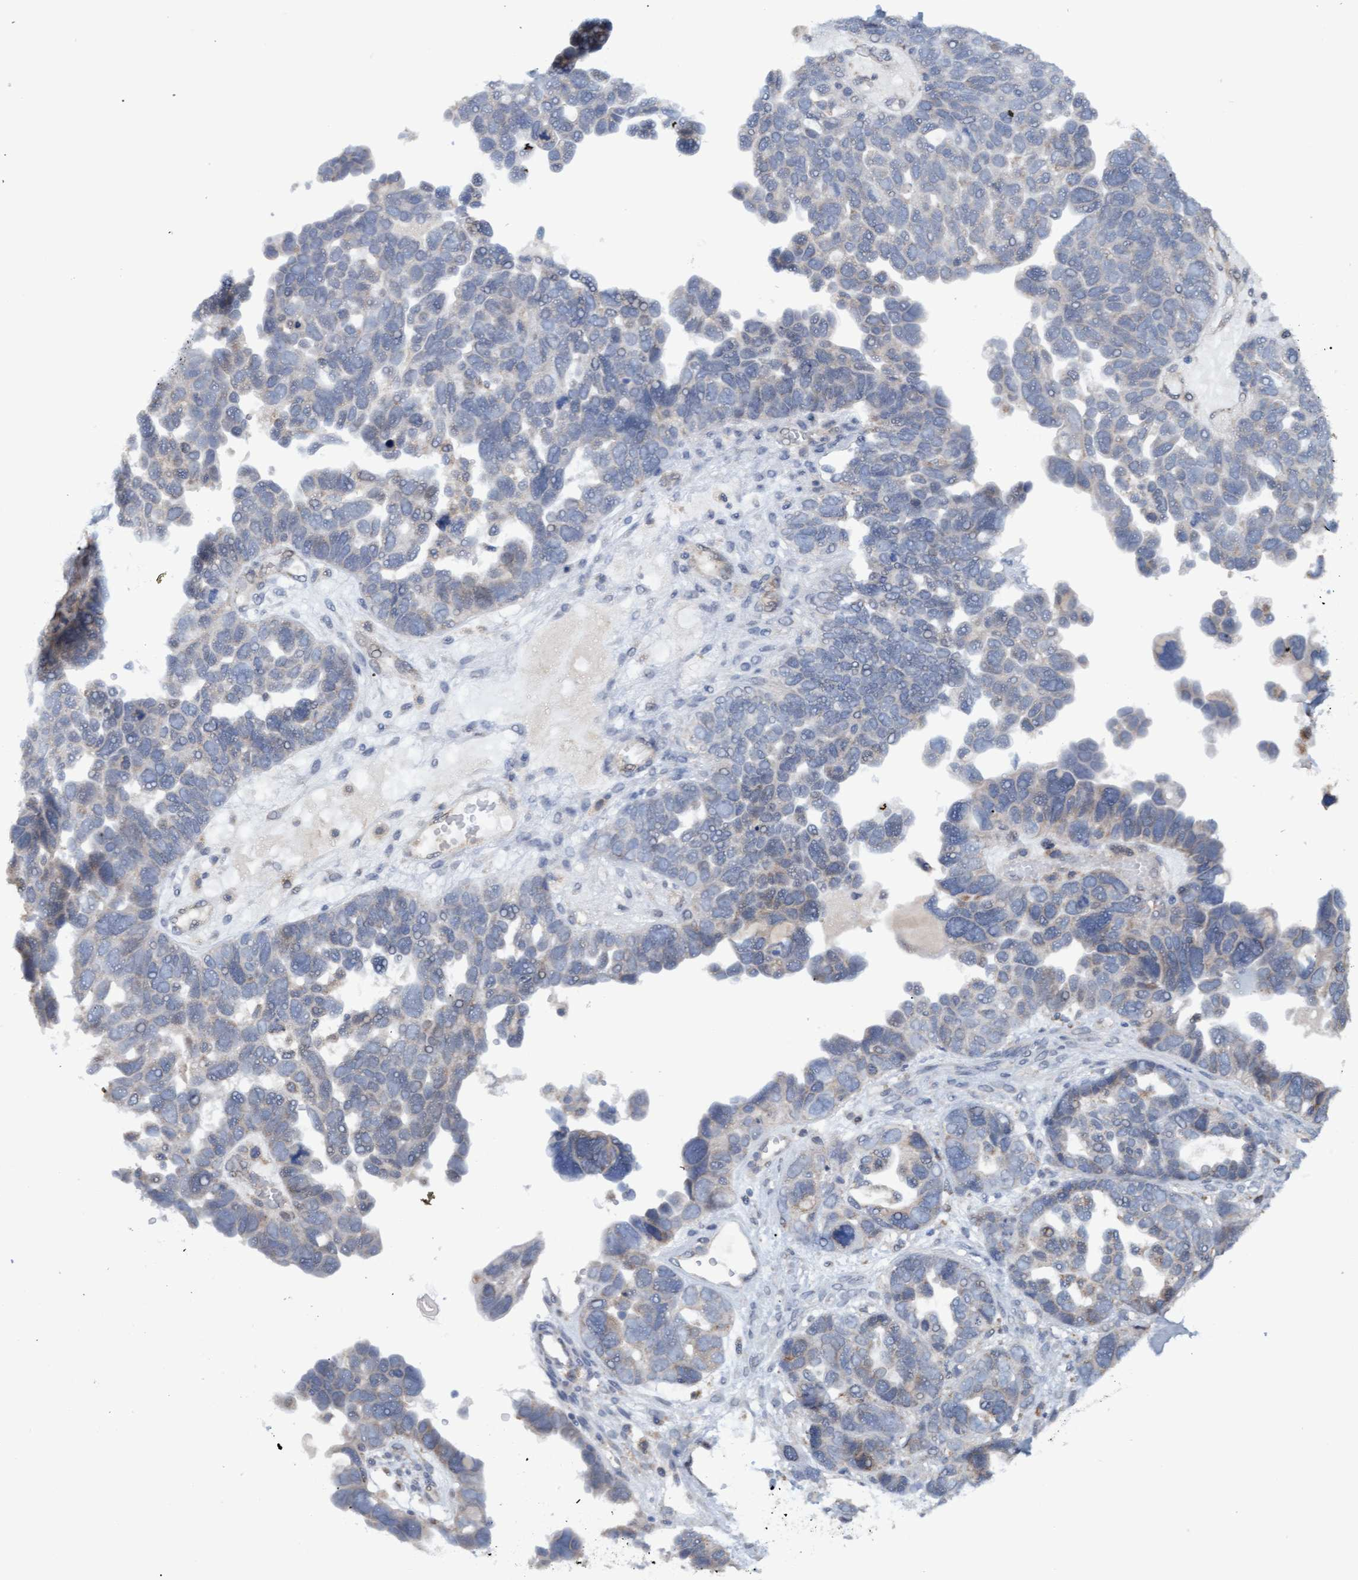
{"staining": {"intensity": "weak", "quantity": "<25%", "location": "cytoplasmic/membranous"}, "tissue": "ovarian cancer", "cell_type": "Tumor cells", "image_type": "cancer", "snomed": [{"axis": "morphology", "description": "Cystadenocarcinoma, mucinous, NOS"}, {"axis": "topography", "description": "Ovary"}], "caption": "Protein analysis of mucinous cystadenocarcinoma (ovarian) exhibits no significant expression in tumor cells.", "gene": "MGLL", "patient": {"sex": "female", "age": 61}}